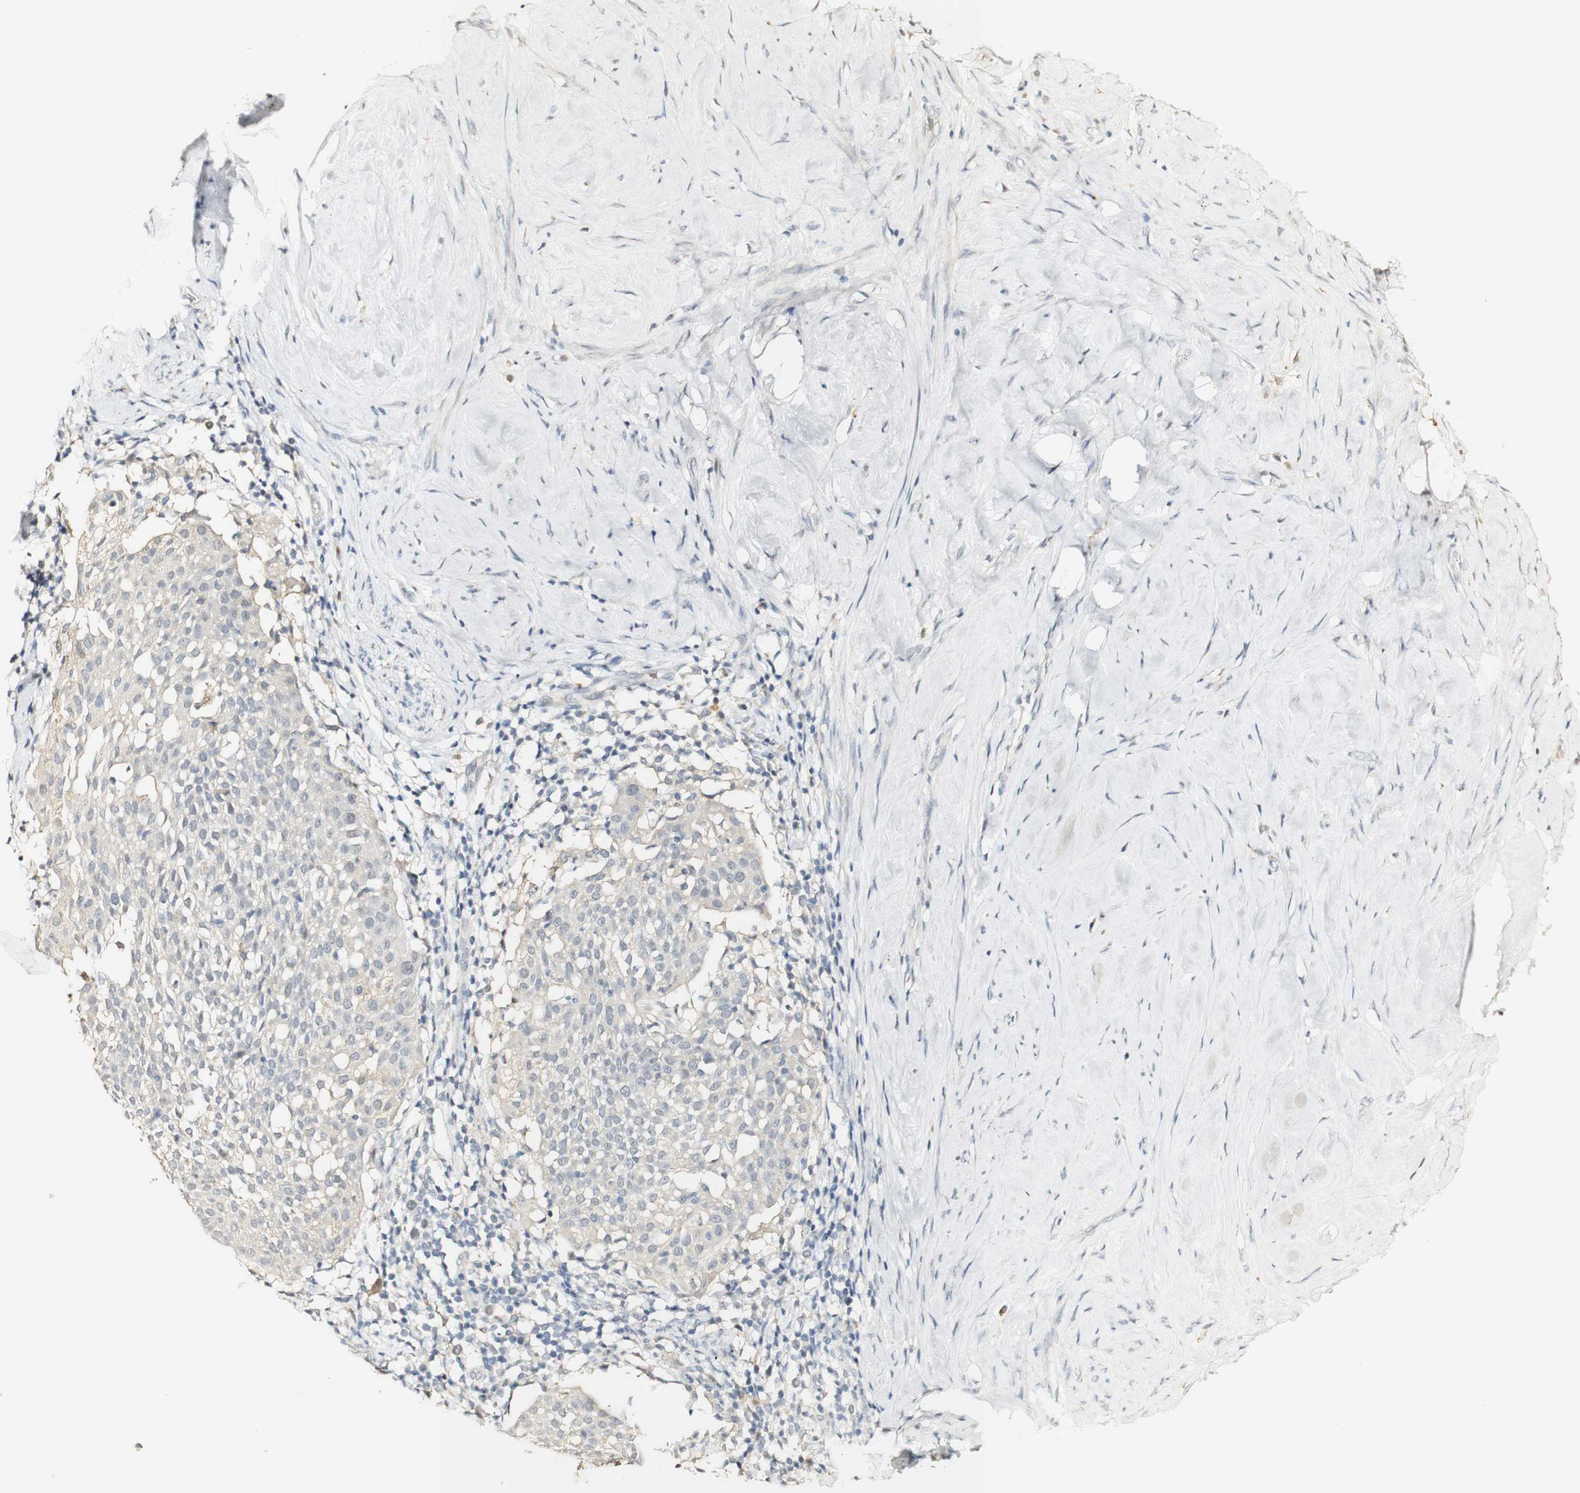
{"staining": {"intensity": "weak", "quantity": "<25%", "location": "cytoplasmic/membranous"}, "tissue": "cervical cancer", "cell_type": "Tumor cells", "image_type": "cancer", "snomed": [{"axis": "morphology", "description": "Squamous cell carcinoma, NOS"}, {"axis": "topography", "description": "Cervix"}], "caption": "Immunohistochemistry histopathology image of human squamous cell carcinoma (cervical) stained for a protein (brown), which displays no staining in tumor cells.", "gene": "SYT7", "patient": {"sex": "female", "age": 51}}